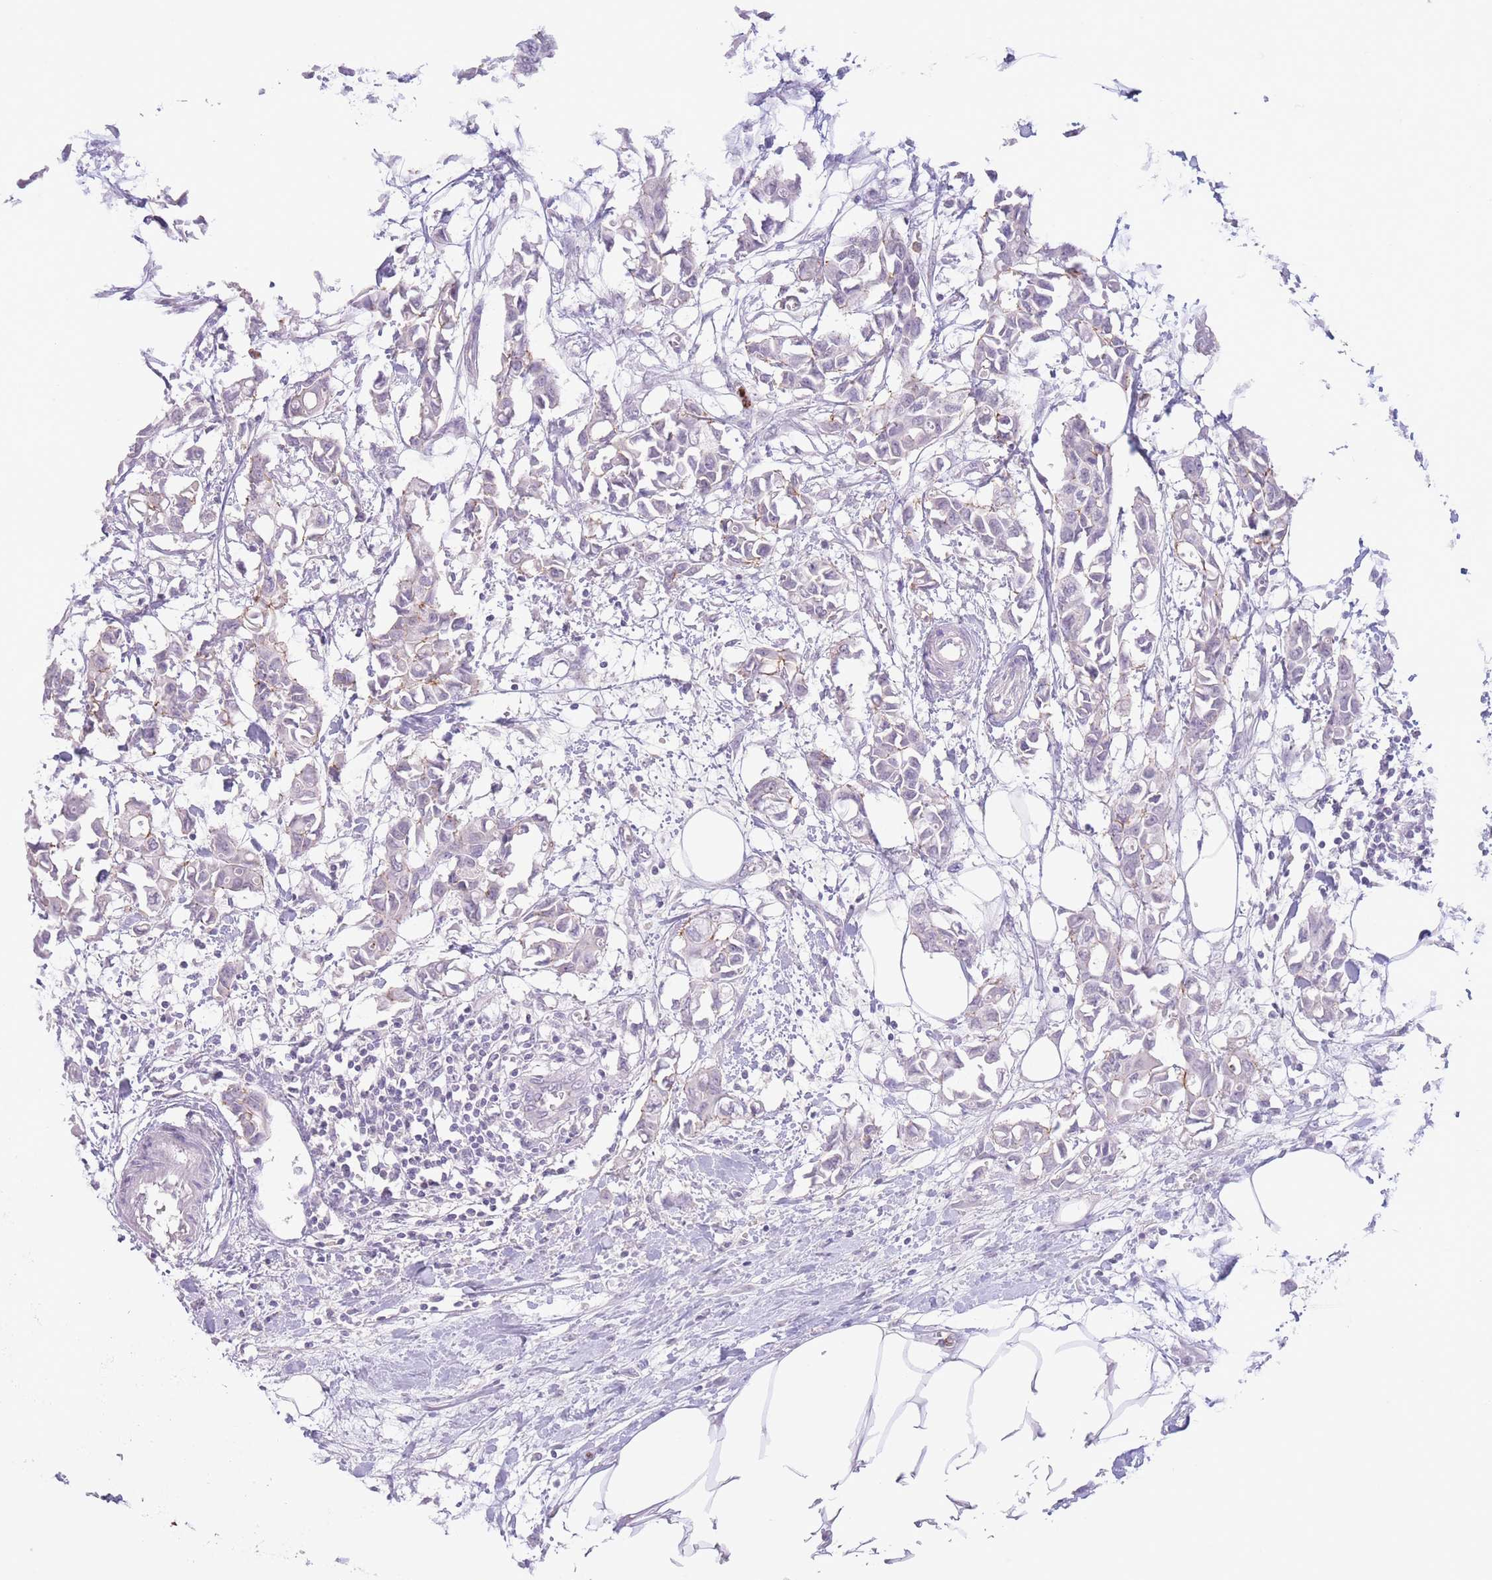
{"staining": {"intensity": "negative", "quantity": "none", "location": "none"}, "tissue": "breast cancer", "cell_type": "Tumor cells", "image_type": "cancer", "snomed": [{"axis": "morphology", "description": "Duct carcinoma"}, {"axis": "topography", "description": "Breast"}], "caption": "Tumor cells are negative for protein expression in human breast cancer.", "gene": "LCLAT1", "patient": {"sex": "female", "age": 41}}